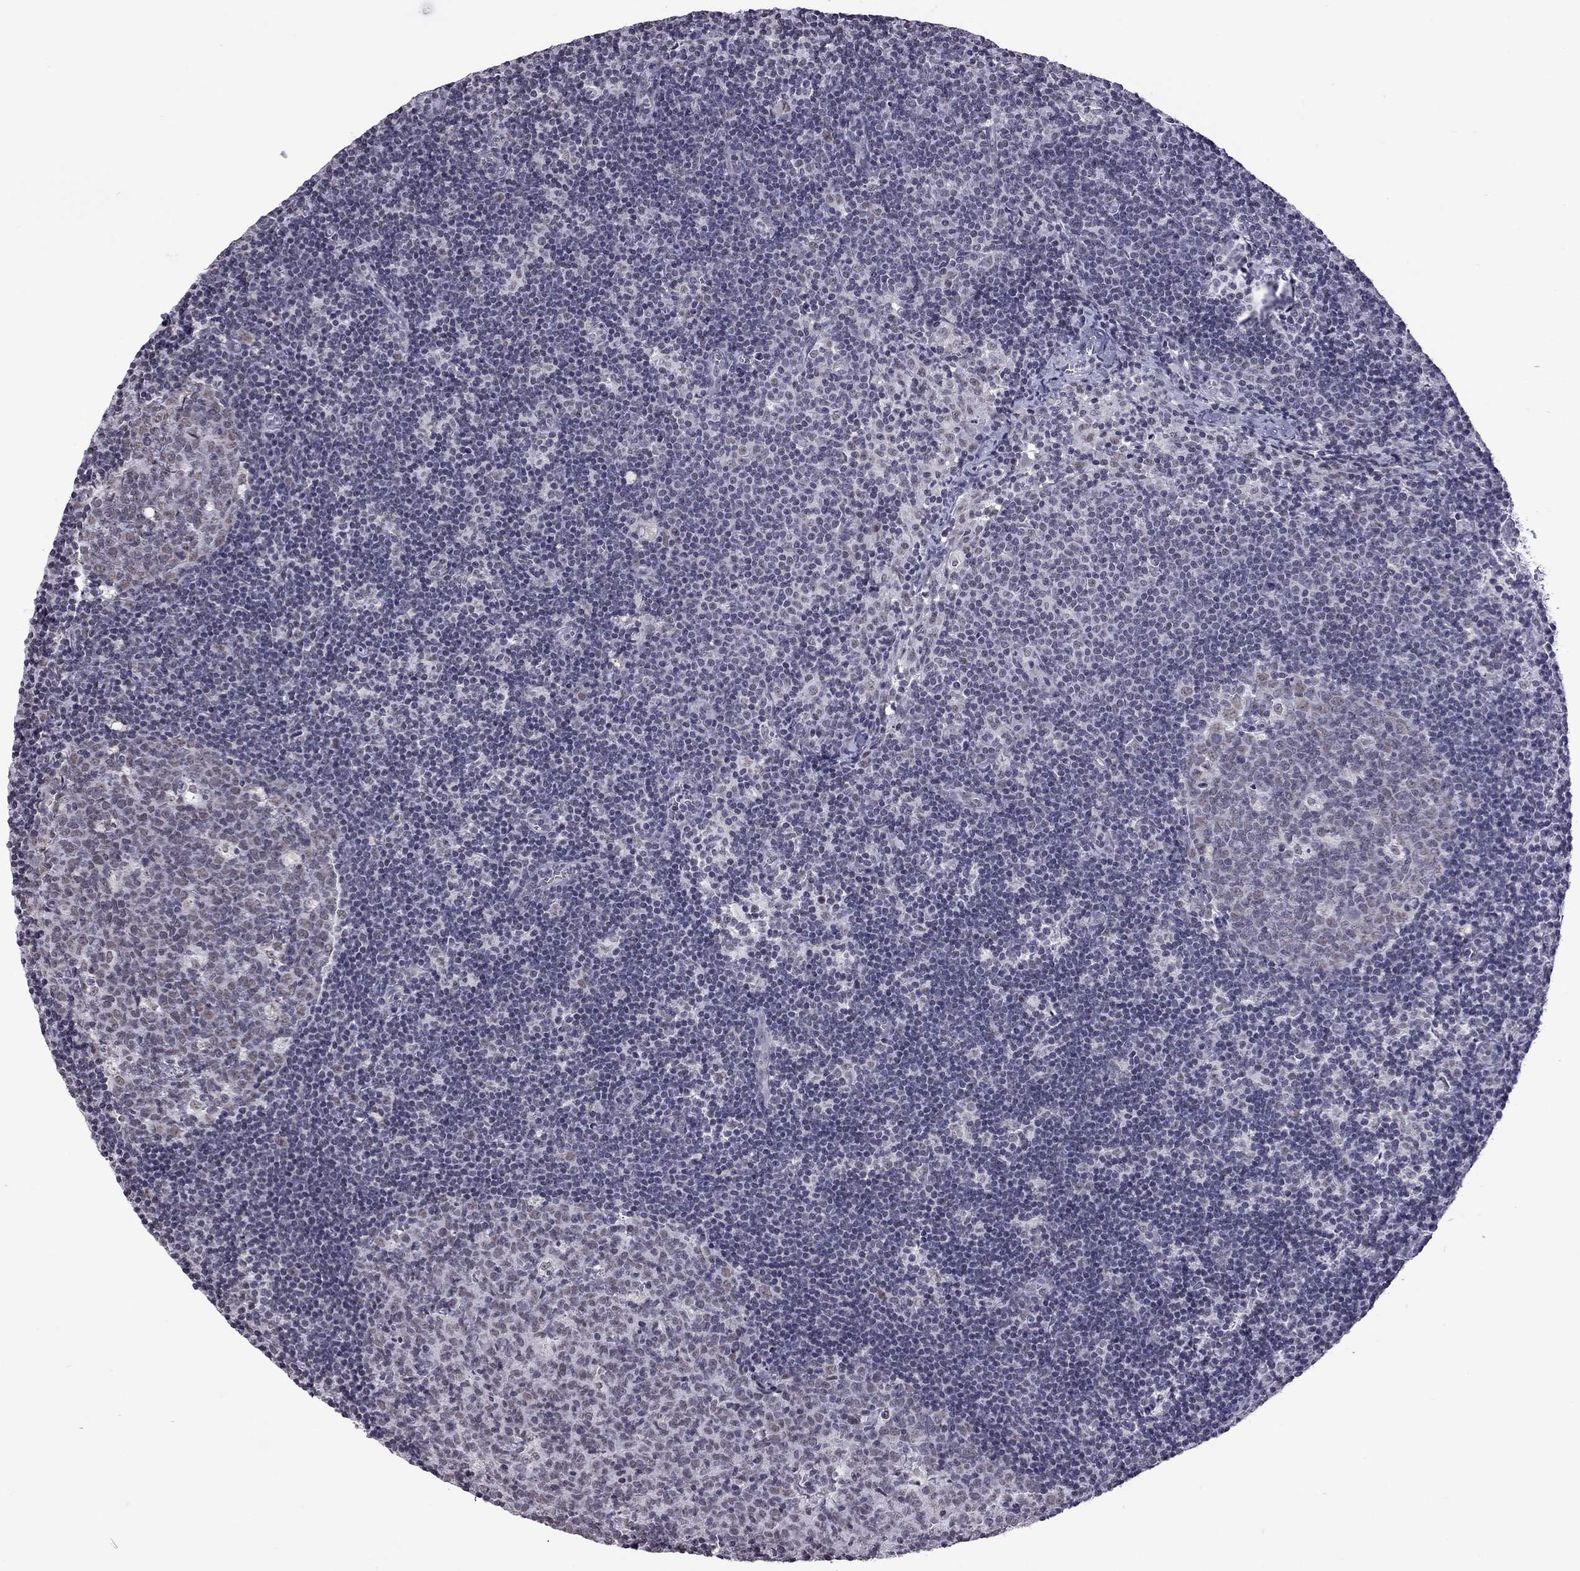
{"staining": {"intensity": "negative", "quantity": "none", "location": "none"}, "tissue": "lymph node", "cell_type": "Germinal center cells", "image_type": "normal", "snomed": [{"axis": "morphology", "description": "Normal tissue, NOS"}, {"axis": "topography", "description": "Lymph node"}], "caption": "Immunohistochemistry (IHC) photomicrograph of unremarkable lymph node: lymph node stained with DAB displays no significant protein positivity in germinal center cells. (Immunohistochemistry (IHC), brightfield microscopy, high magnification).", "gene": "PPP1R3A", "patient": {"sex": "female", "age": 34}}